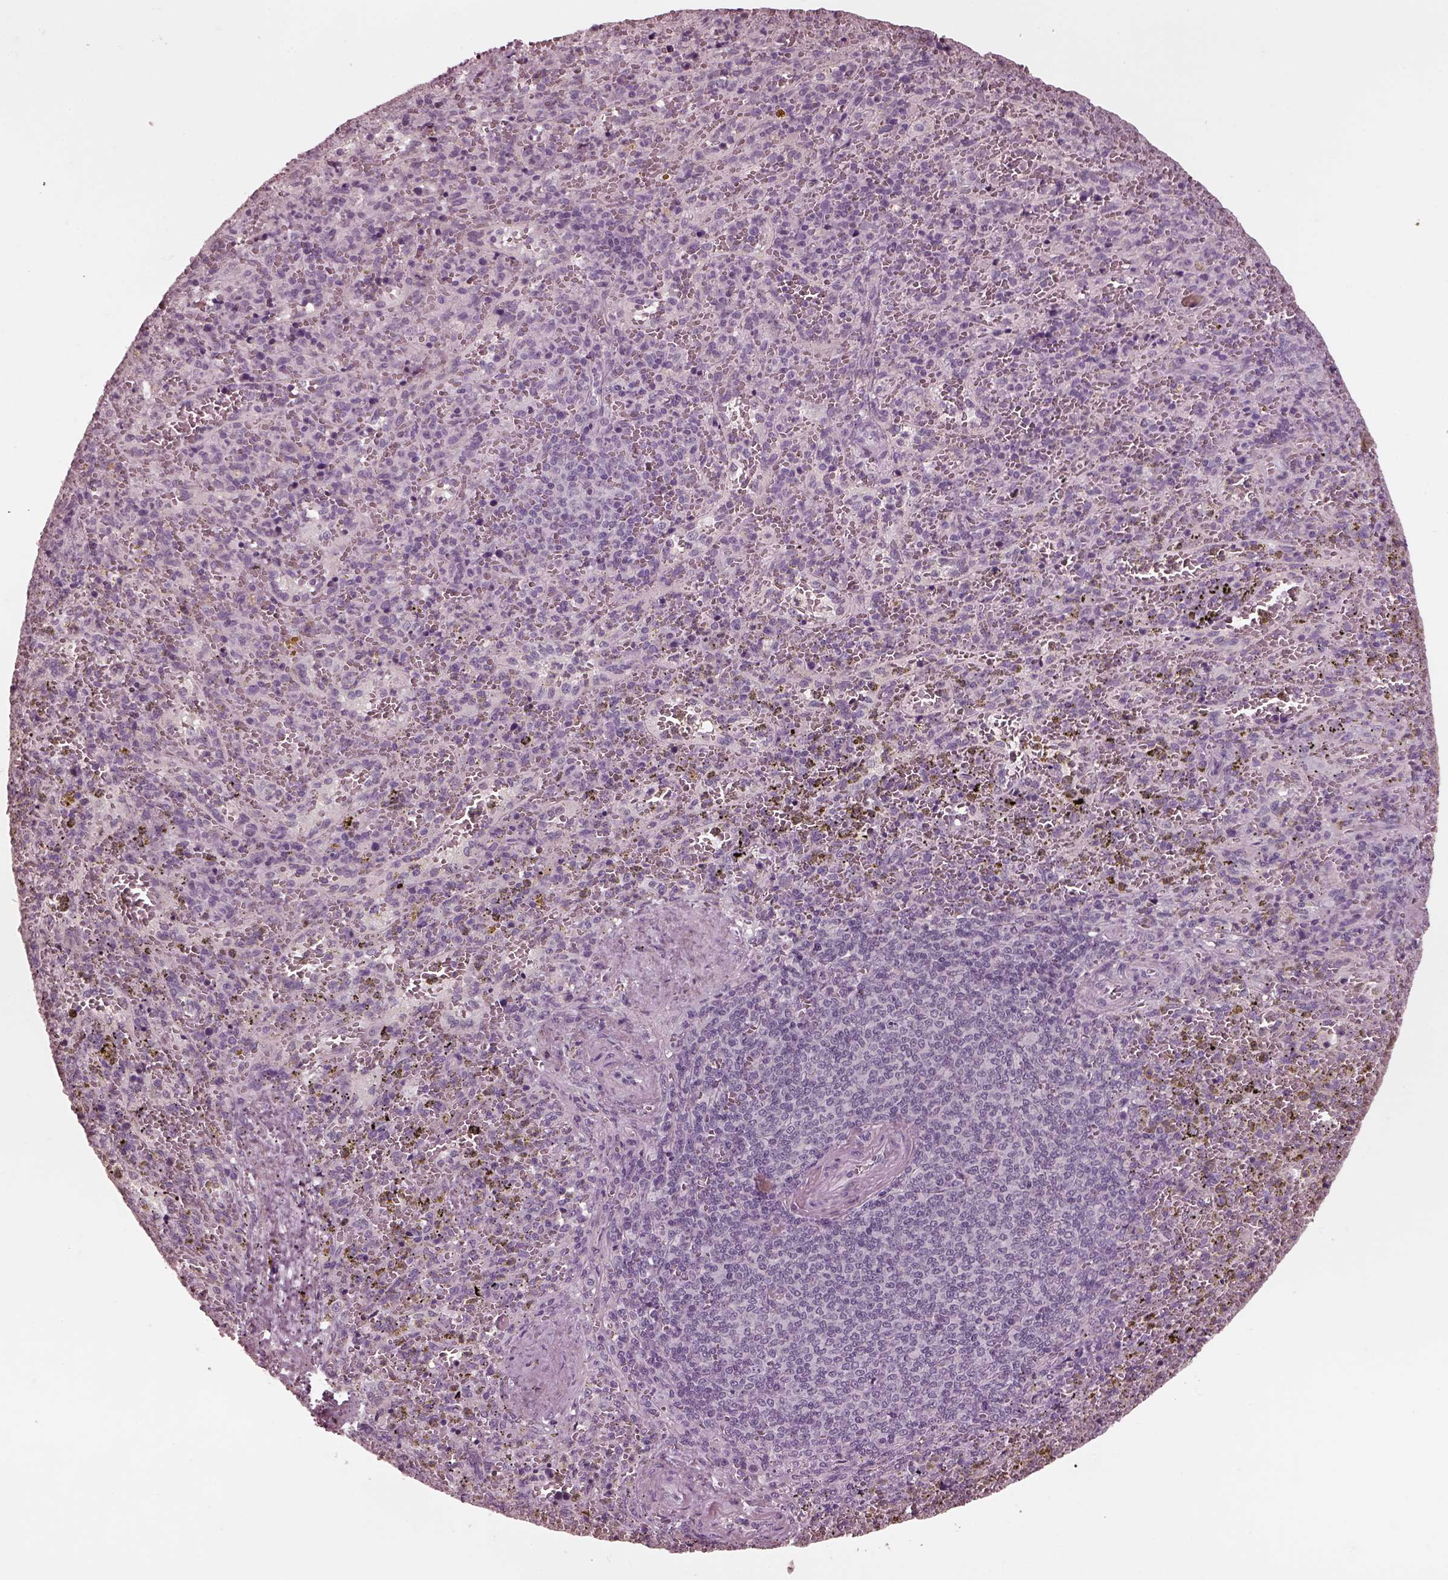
{"staining": {"intensity": "negative", "quantity": "none", "location": "none"}, "tissue": "spleen", "cell_type": "Cells in red pulp", "image_type": "normal", "snomed": [{"axis": "morphology", "description": "Normal tissue, NOS"}, {"axis": "topography", "description": "Spleen"}], "caption": "Immunohistochemistry (IHC) micrograph of unremarkable spleen: human spleen stained with DAB (3,3'-diaminobenzidine) displays no significant protein positivity in cells in red pulp. Nuclei are stained in blue.", "gene": "CGA", "patient": {"sex": "female", "age": 50}}